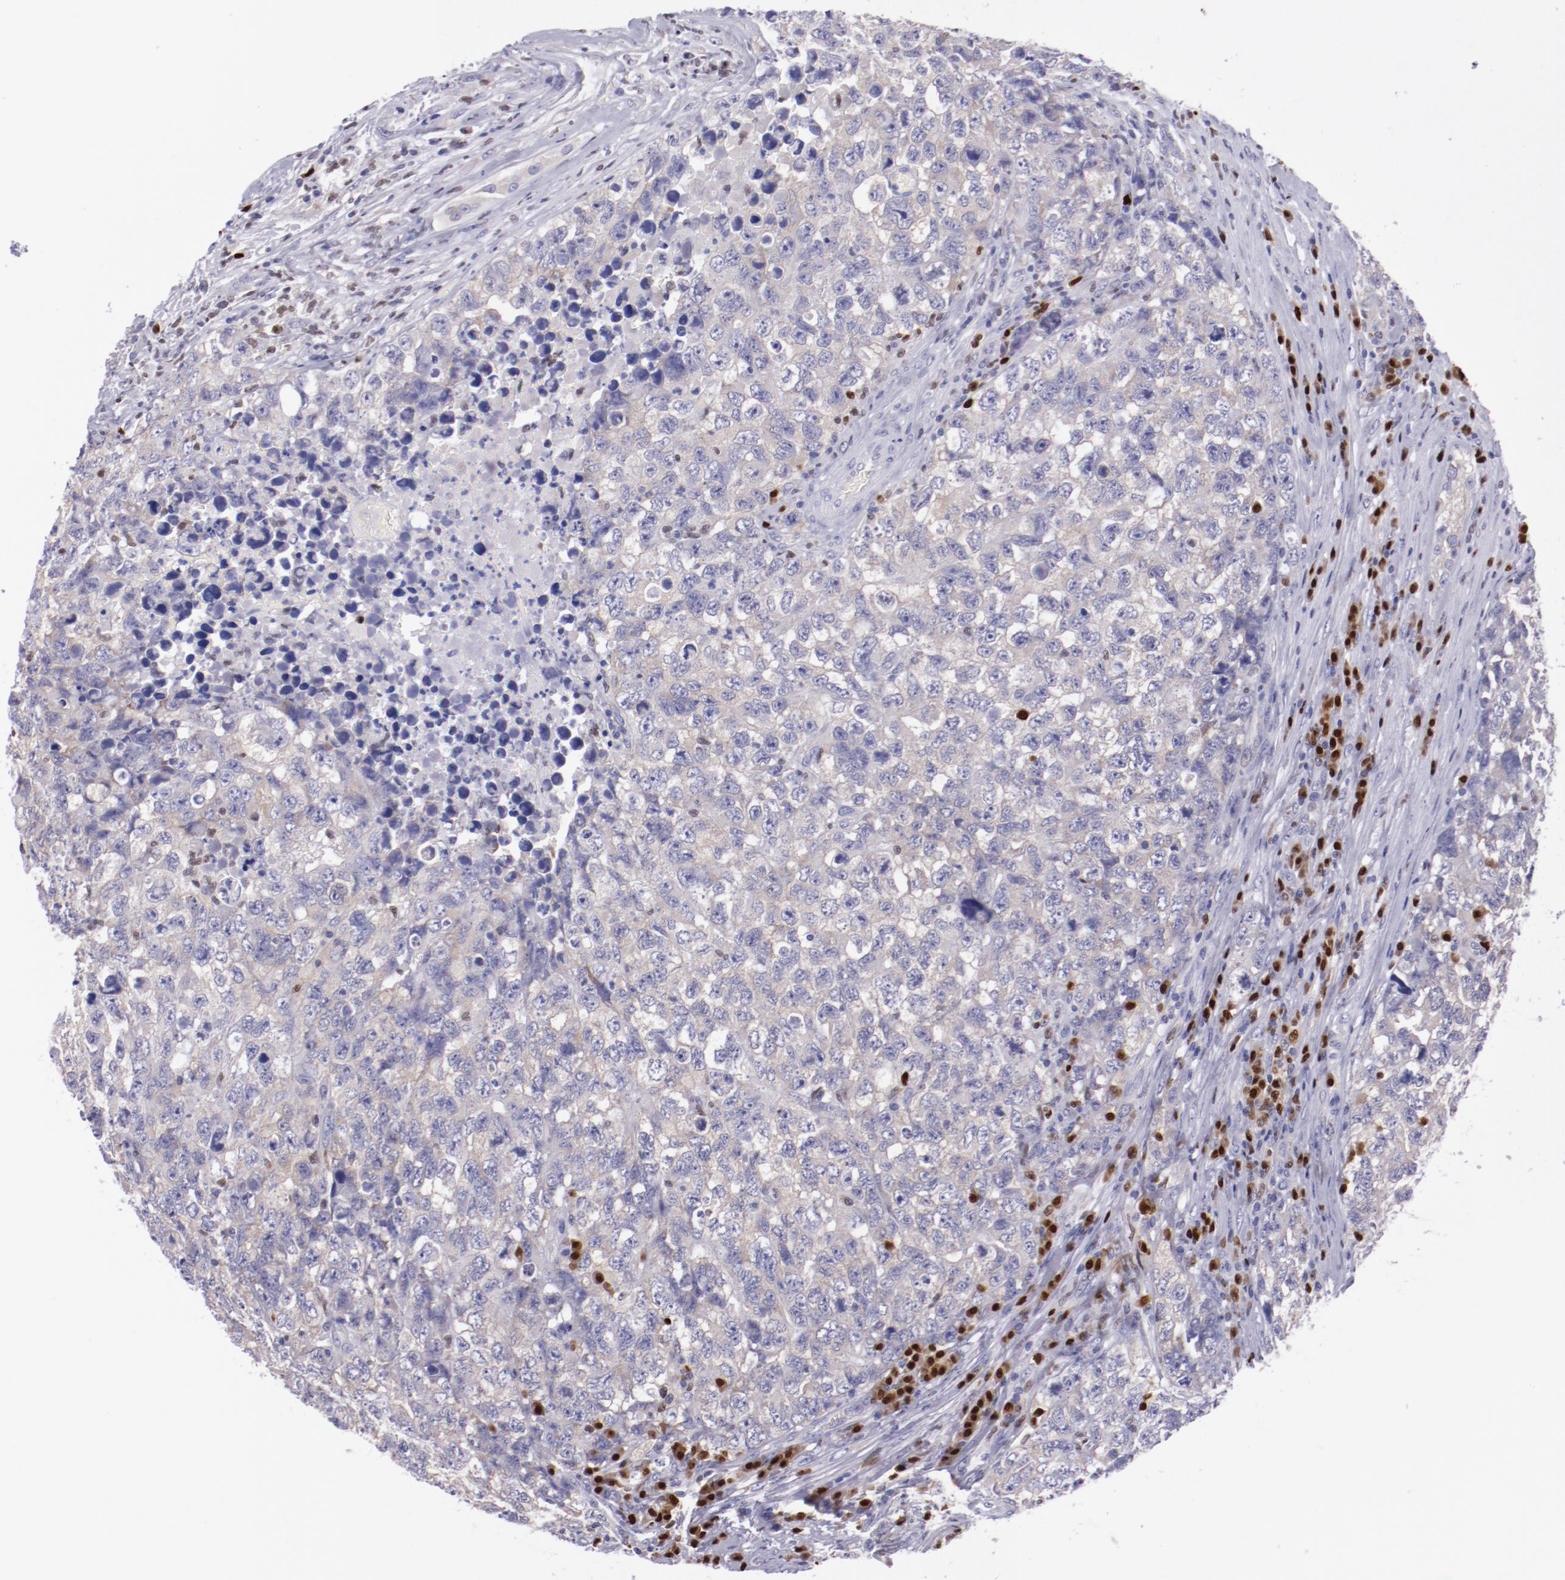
{"staining": {"intensity": "weak", "quantity": ">75%", "location": "cytoplasmic/membranous"}, "tissue": "testis cancer", "cell_type": "Tumor cells", "image_type": "cancer", "snomed": [{"axis": "morphology", "description": "Carcinoma, Embryonal, NOS"}, {"axis": "topography", "description": "Testis"}], "caption": "Immunohistochemistry image of neoplastic tissue: human testis cancer stained using IHC shows low levels of weak protein expression localized specifically in the cytoplasmic/membranous of tumor cells, appearing as a cytoplasmic/membranous brown color.", "gene": "IRF8", "patient": {"sex": "male", "age": 31}}